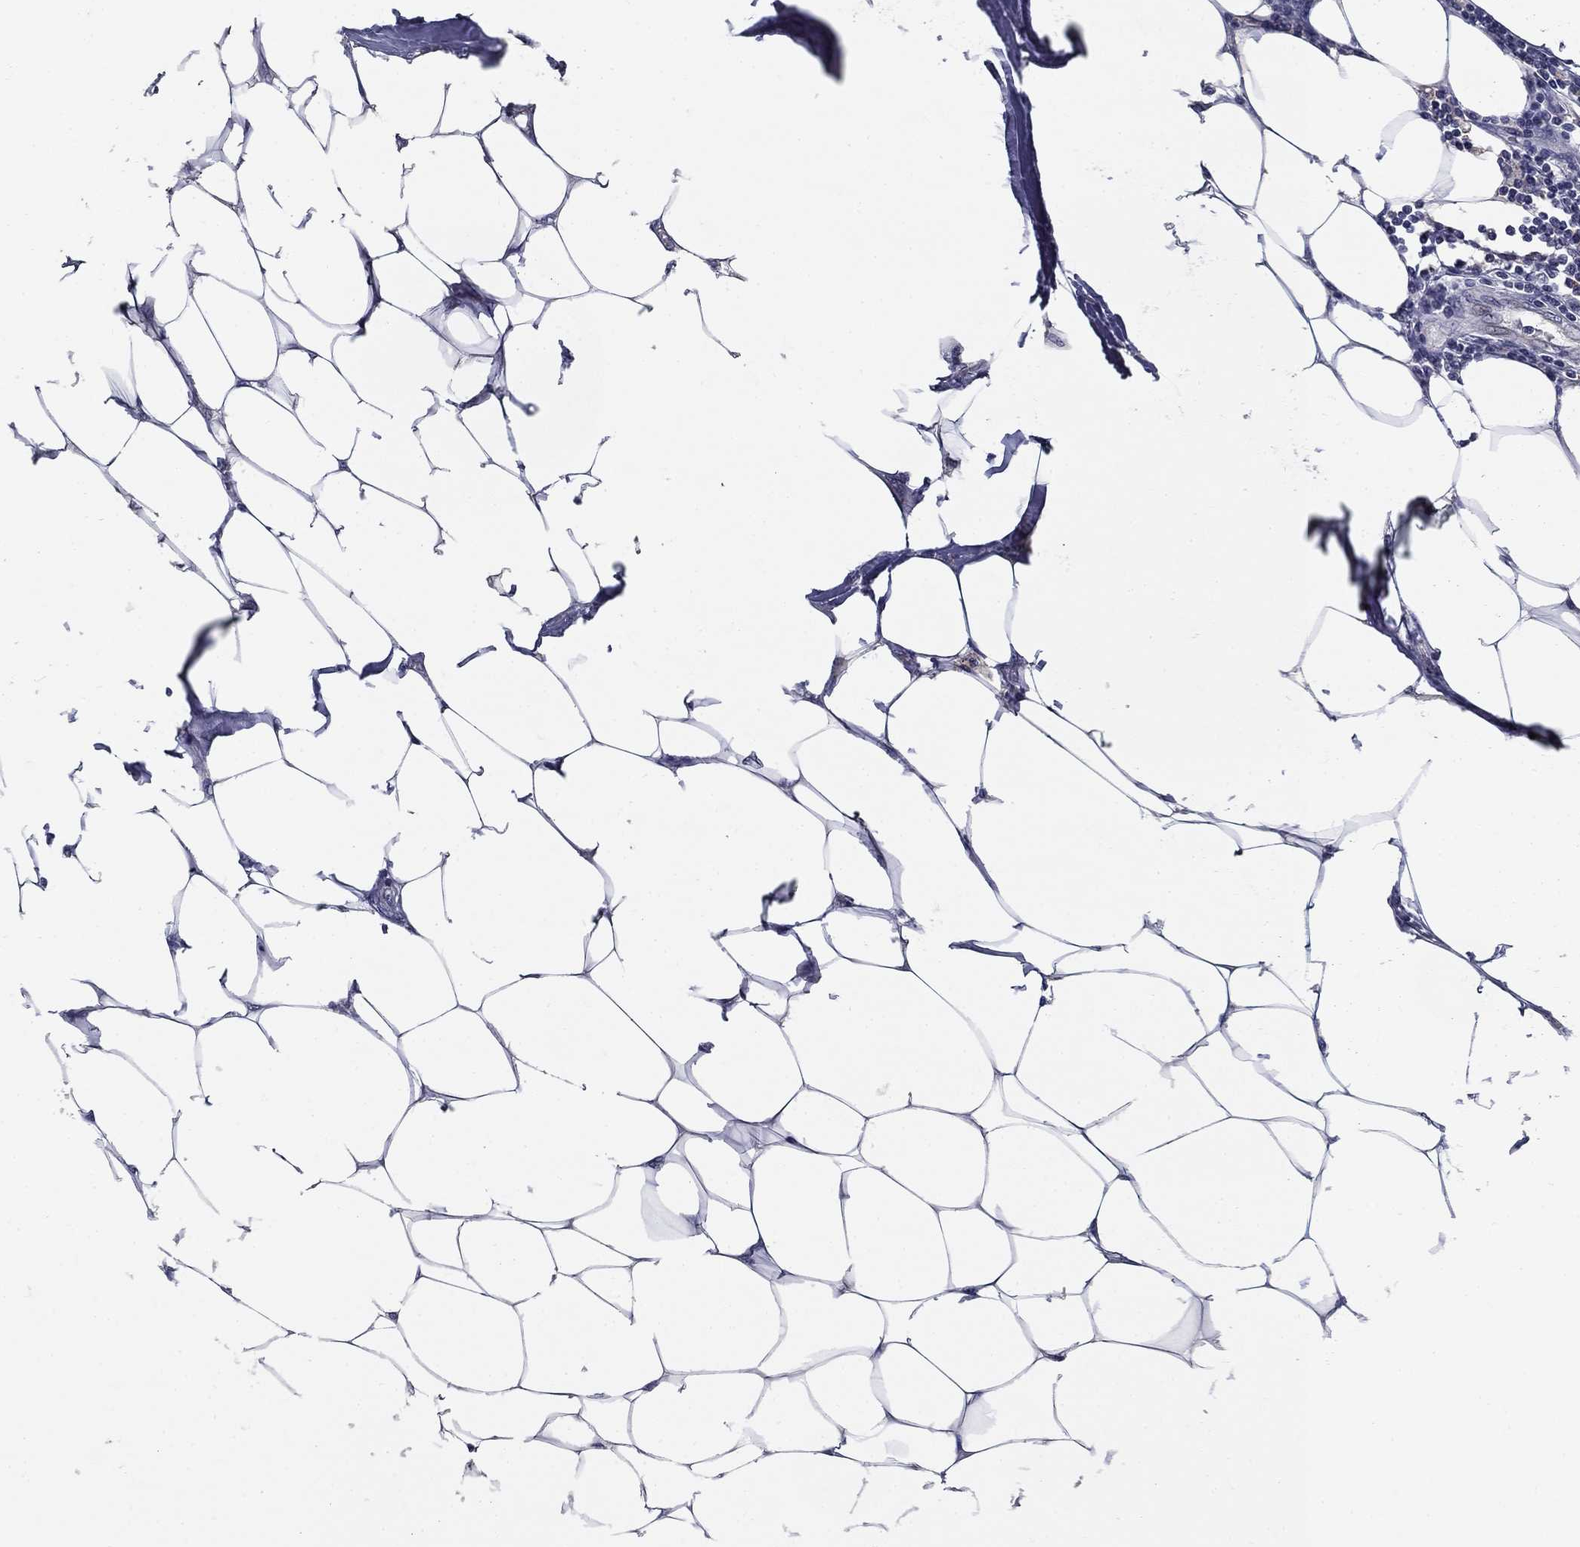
{"staining": {"intensity": "negative", "quantity": "none", "location": "none"}, "tissue": "breast cancer", "cell_type": "Tumor cells", "image_type": "cancer", "snomed": [{"axis": "morphology", "description": "Duct carcinoma"}, {"axis": "topography", "description": "Breast"}], "caption": "The immunohistochemistry (IHC) image has no significant staining in tumor cells of intraductal carcinoma (breast) tissue. Brightfield microscopy of IHC stained with DAB (brown) and hematoxylin (blue), captured at high magnification.", "gene": "CD274", "patient": {"sex": "female", "age": 80}}